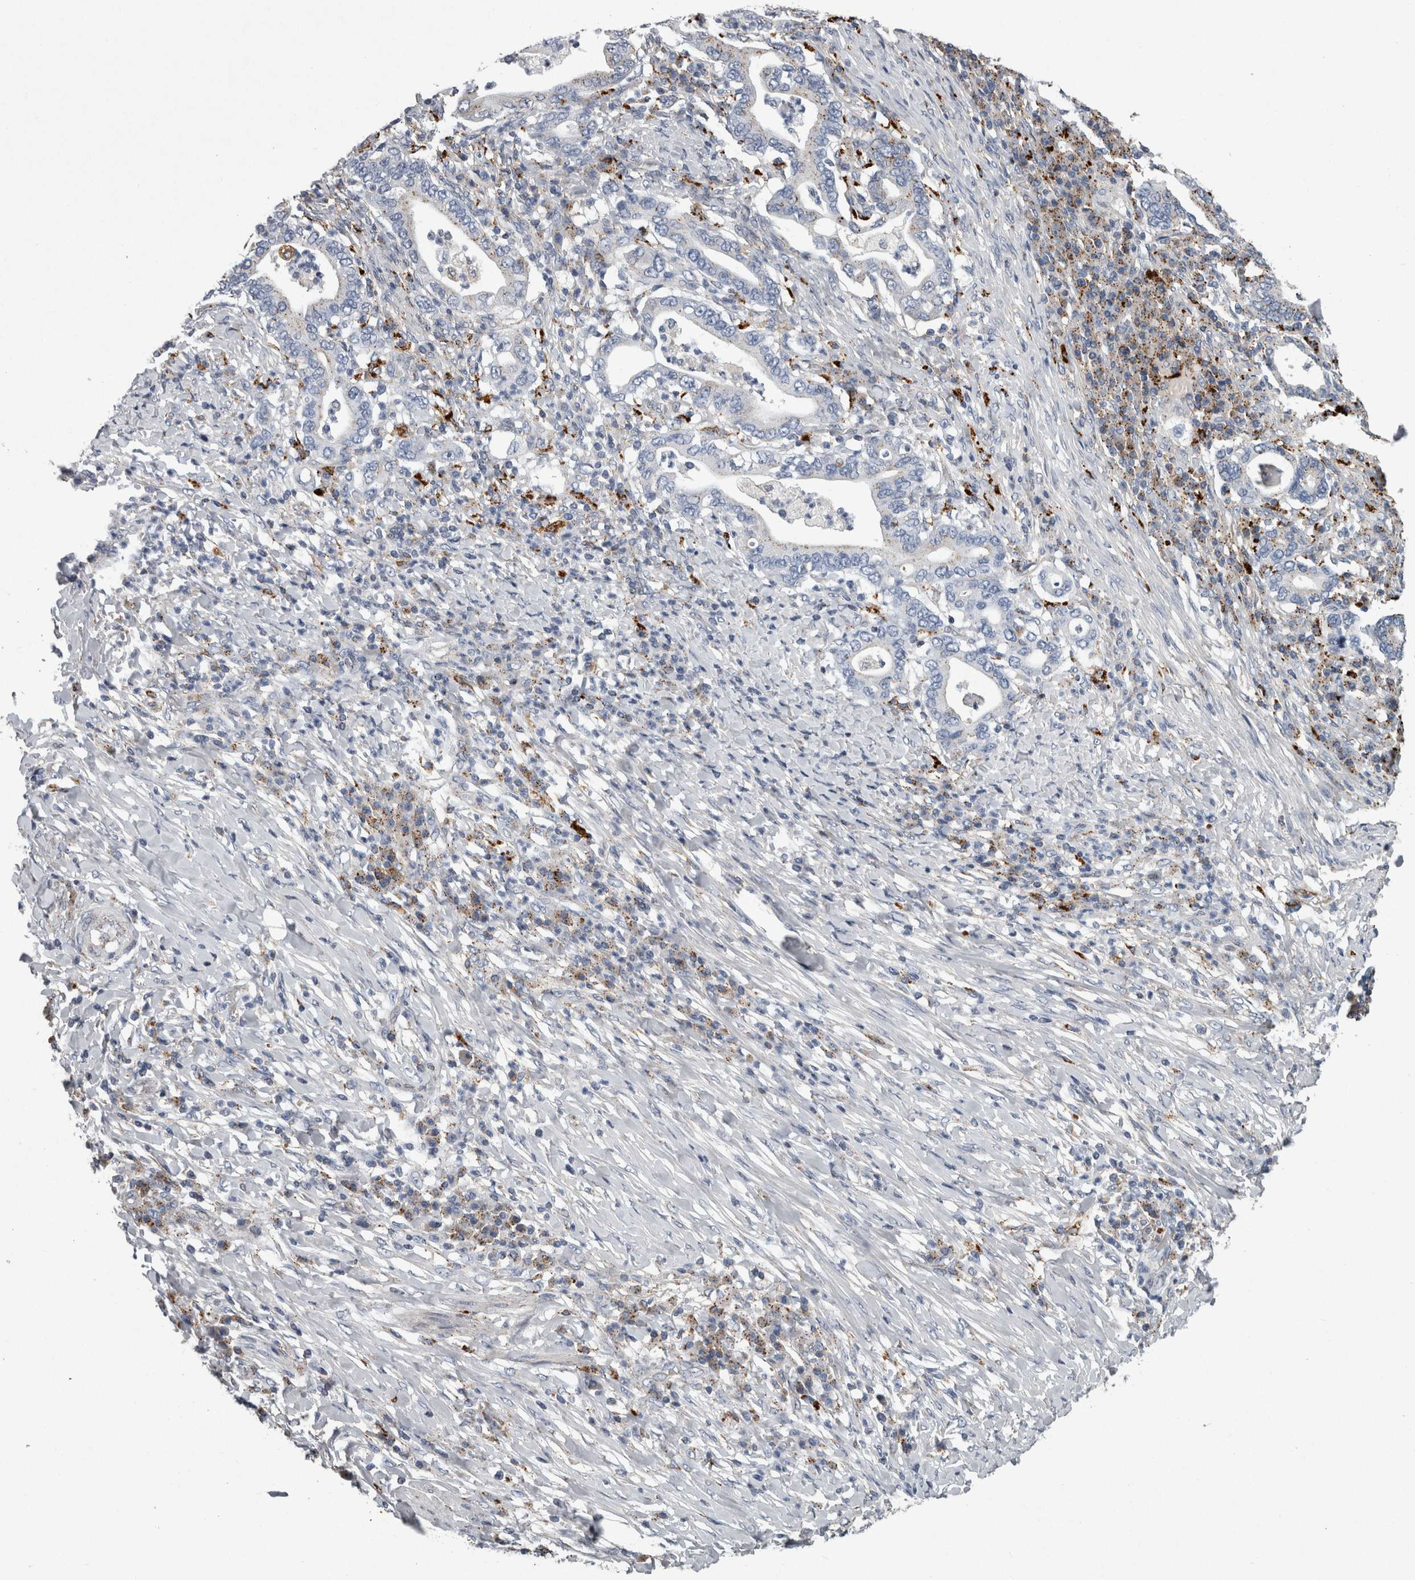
{"staining": {"intensity": "negative", "quantity": "none", "location": "none"}, "tissue": "stomach cancer", "cell_type": "Tumor cells", "image_type": "cancer", "snomed": [{"axis": "morphology", "description": "Normal tissue, NOS"}, {"axis": "morphology", "description": "Adenocarcinoma, NOS"}, {"axis": "topography", "description": "Esophagus"}, {"axis": "topography", "description": "Stomach, upper"}, {"axis": "topography", "description": "Peripheral nerve tissue"}], "caption": "Immunohistochemistry of adenocarcinoma (stomach) exhibits no staining in tumor cells.", "gene": "DPP7", "patient": {"sex": "male", "age": 62}}